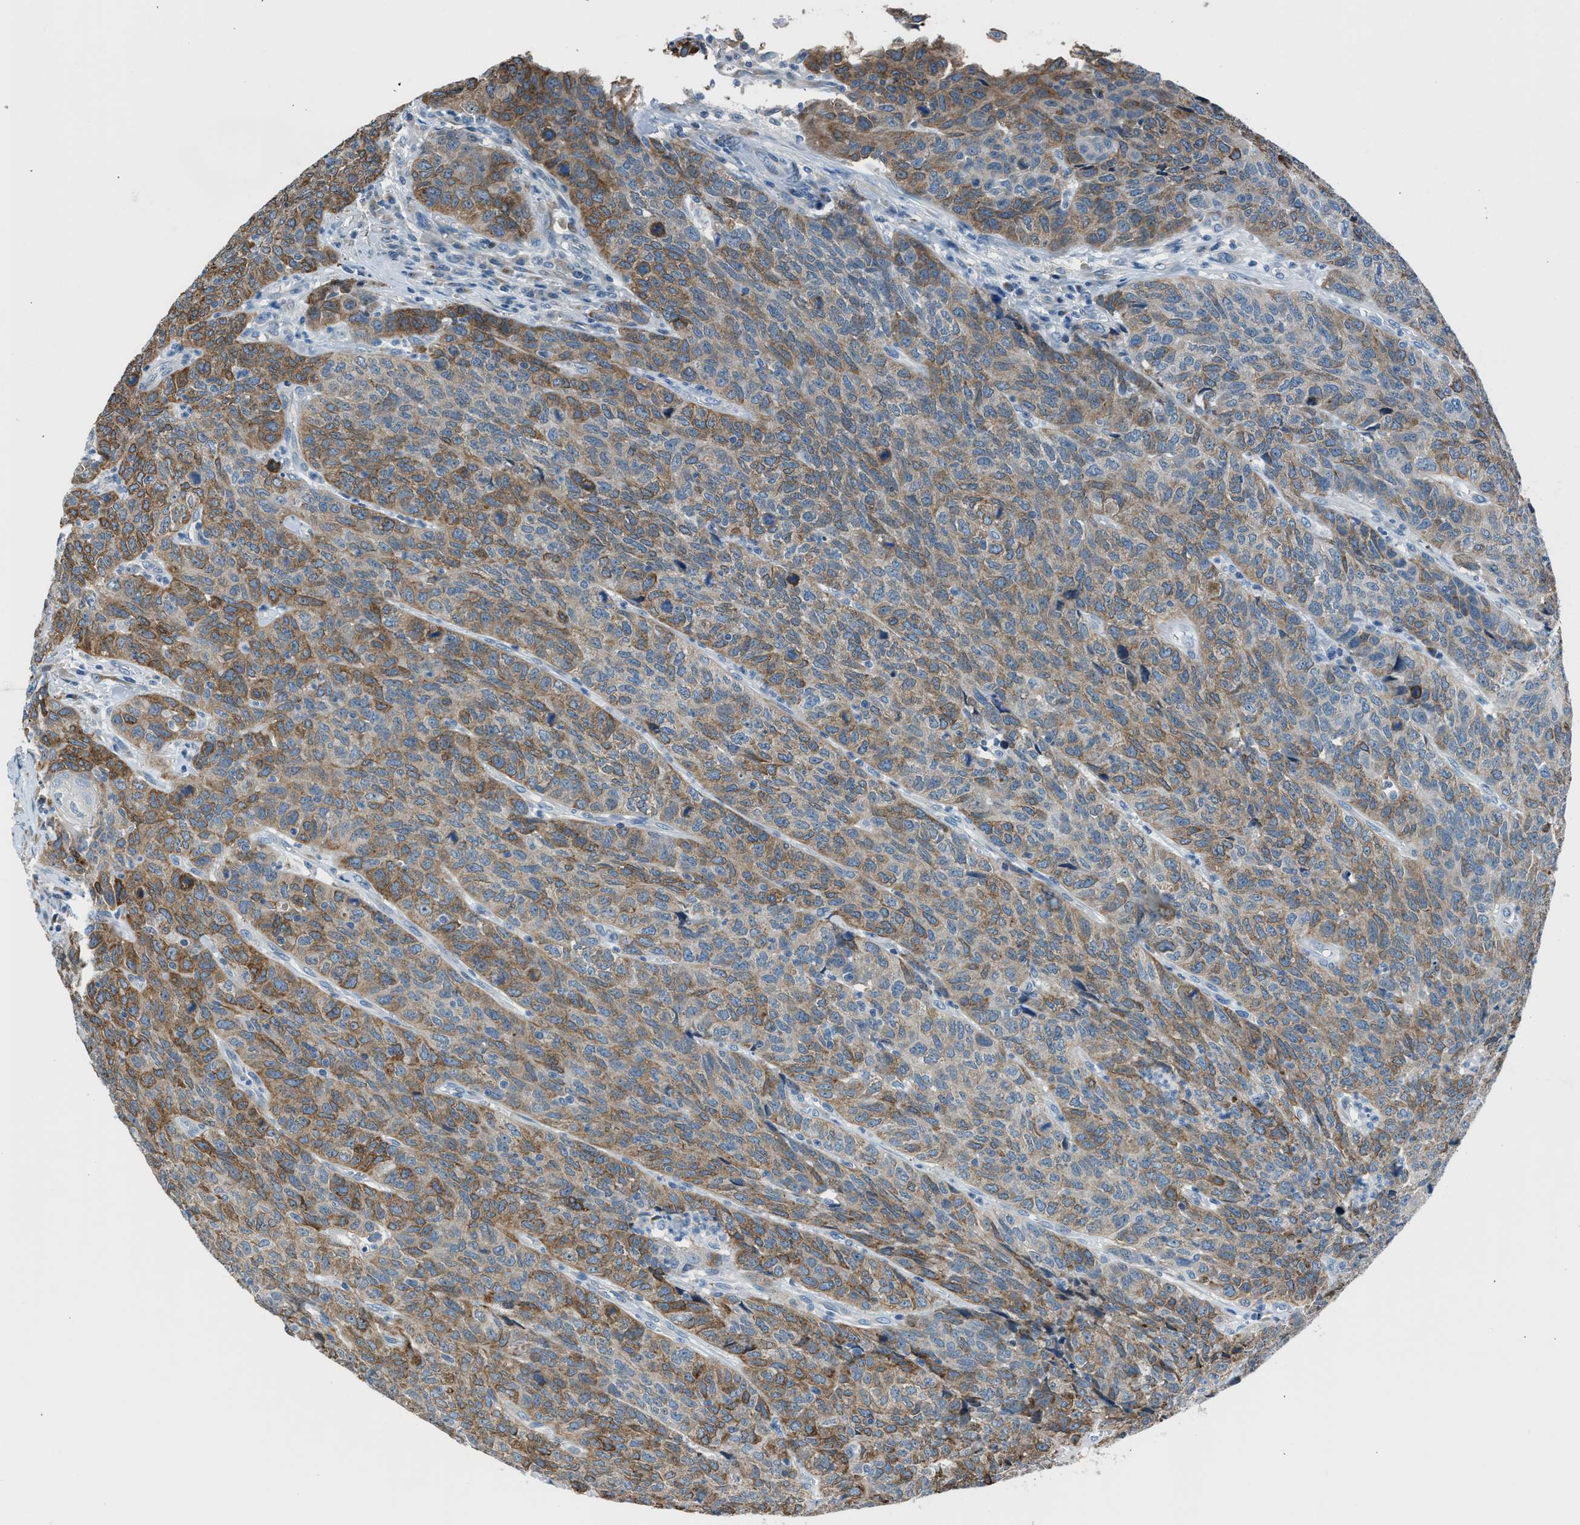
{"staining": {"intensity": "moderate", "quantity": ">75%", "location": "cytoplasmic/membranous"}, "tissue": "head and neck cancer", "cell_type": "Tumor cells", "image_type": "cancer", "snomed": [{"axis": "morphology", "description": "Squamous cell carcinoma, NOS"}, {"axis": "topography", "description": "Head-Neck"}], "caption": "Tumor cells demonstrate medium levels of moderate cytoplasmic/membranous staining in approximately >75% of cells in human squamous cell carcinoma (head and neck).", "gene": "RNF41", "patient": {"sex": "male", "age": 66}}